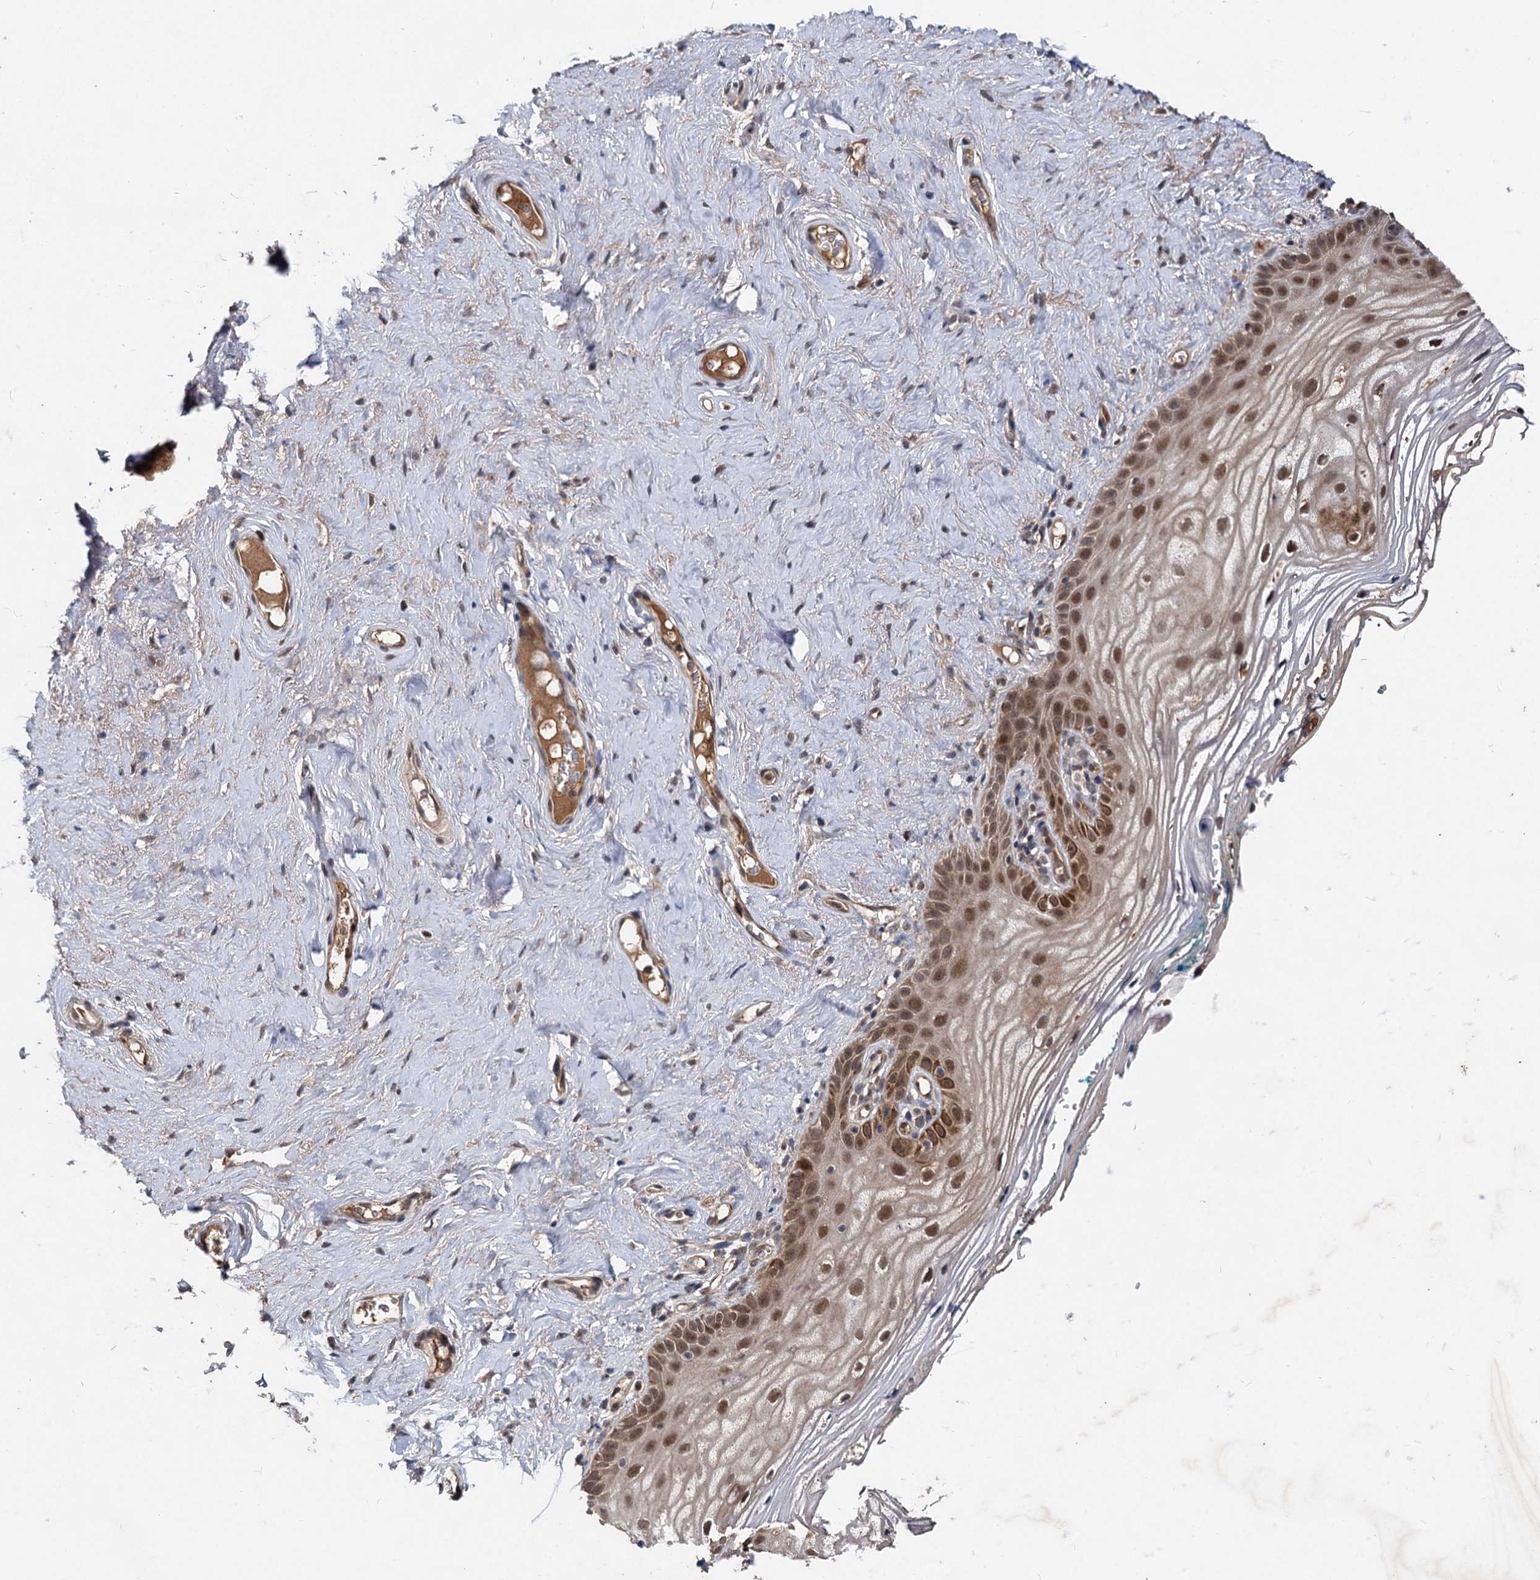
{"staining": {"intensity": "moderate", "quantity": ">75%", "location": "cytoplasmic/membranous,nuclear"}, "tissue": "vagina", "cell_type": "Squamous epithelial cells", "image_type": "normal", "snomed": [{"axis": "morphology", "description": "Normal tissue, NOS"}, {"axis": "topography", "description": "Vagina"}], "caption": "Protein analysis of unremarkable vagina demonstrates moderate cytoplasmic/membranous,nuclear staining in about >75% of squamous epithelial cells.", "gene": "RITA1", "patient": {"sex": "female", "age": 68}}